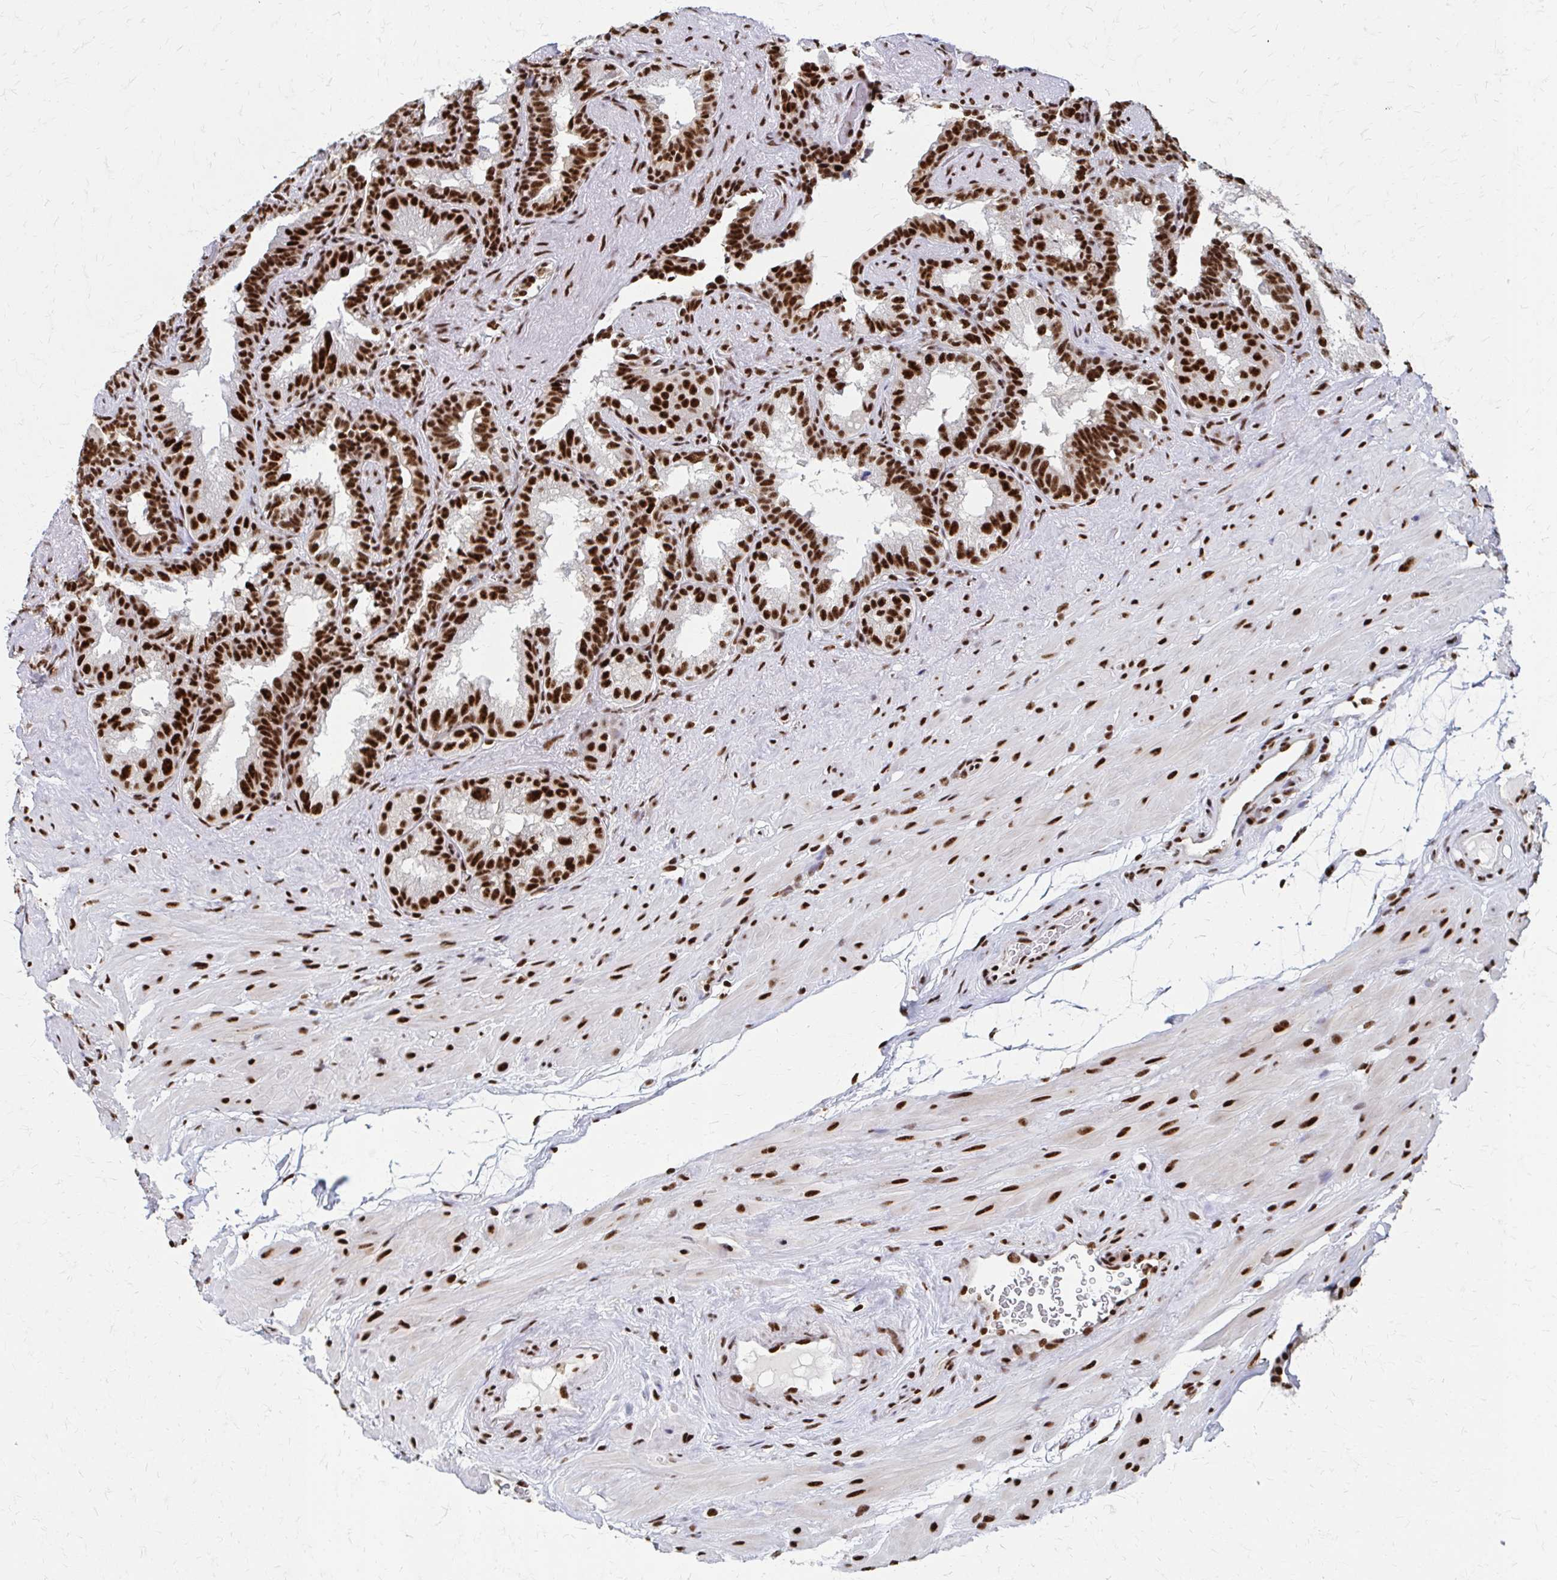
{"staining": {"intensity": "strong", "quantity": ">75%", "location": "nuclear"}, "tissue": "seminal vesicle", "cell_type": "Glandular cells", "image_type": "normal", "snomed": [{"axis": "morphology", "description": "Normal tissue, NOS"}, {"axis": "topography", "description": "Seminal veicle"}], "caption": "Normal seminal vesicle shows strong nuclear staining in approximately >75% of glandular cells, visualized by immunohistochemistry.", "gene": "CNKSR3", "patient": {"sex": "male", "age": 60}}